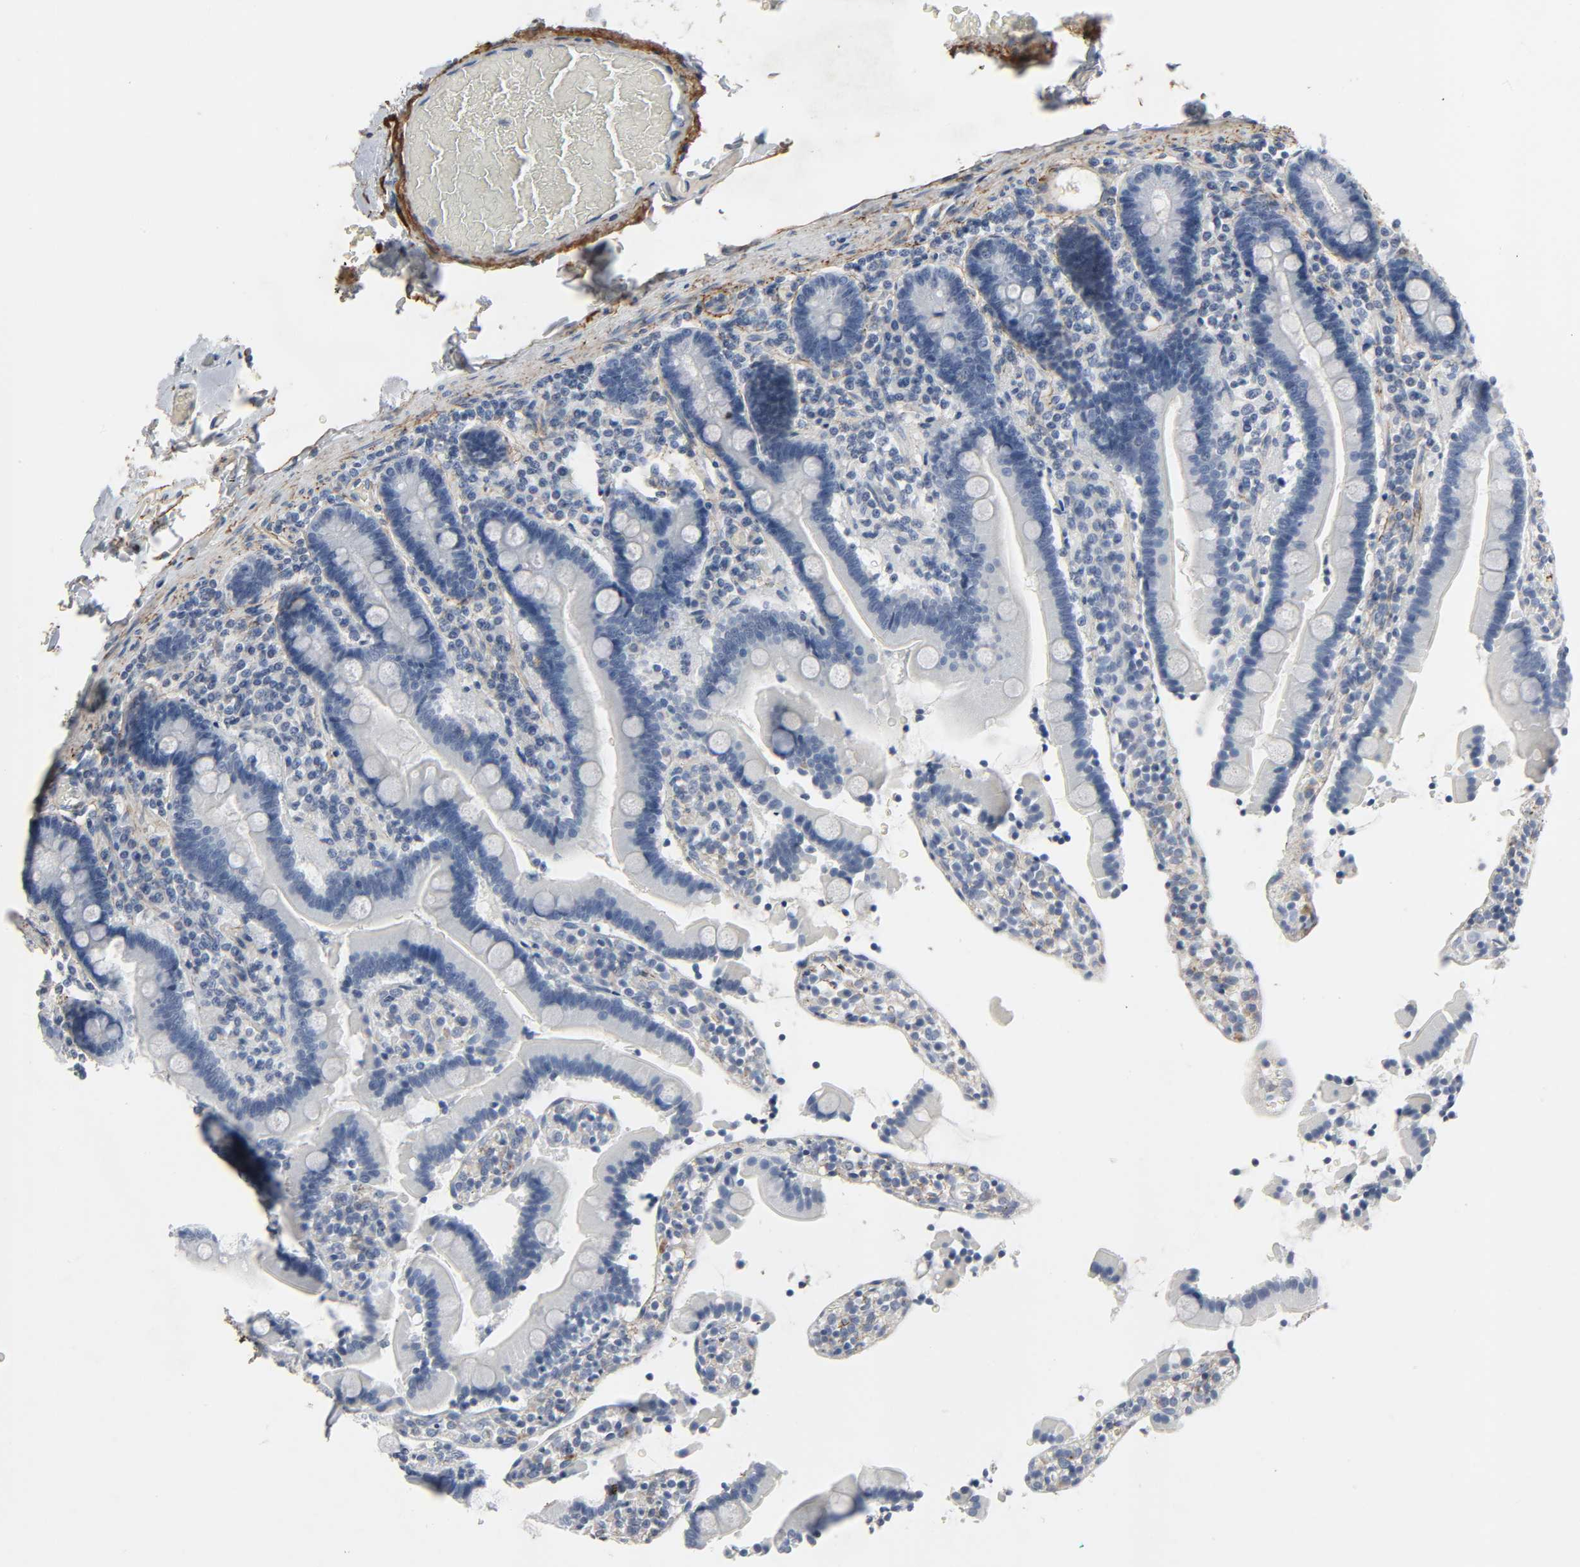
{"staining": {"intensity": "negative", "quantity": "none", "location": "none"}, "tissue": "duodenum", "cell_type": "Glandular cells", "image_type": "normal", "snomed": [{"axis": "morphology", "description": "Normal tissue, NOS"}, {"axis": "topography", "description": "Duodenum"}], "caption": "Immunohistochemical staining of normal duodenum reveals no significant staining in glandular cells. (Stains: DAB (3,3'-diaminobenzidine) immunohistochemistry (IHC) with hematoxylin counter stain, Microscopy: brightfield microscopy at high magnification).", "gene": "FBLN5", "patient": {"sex": "female", "age": 53}}